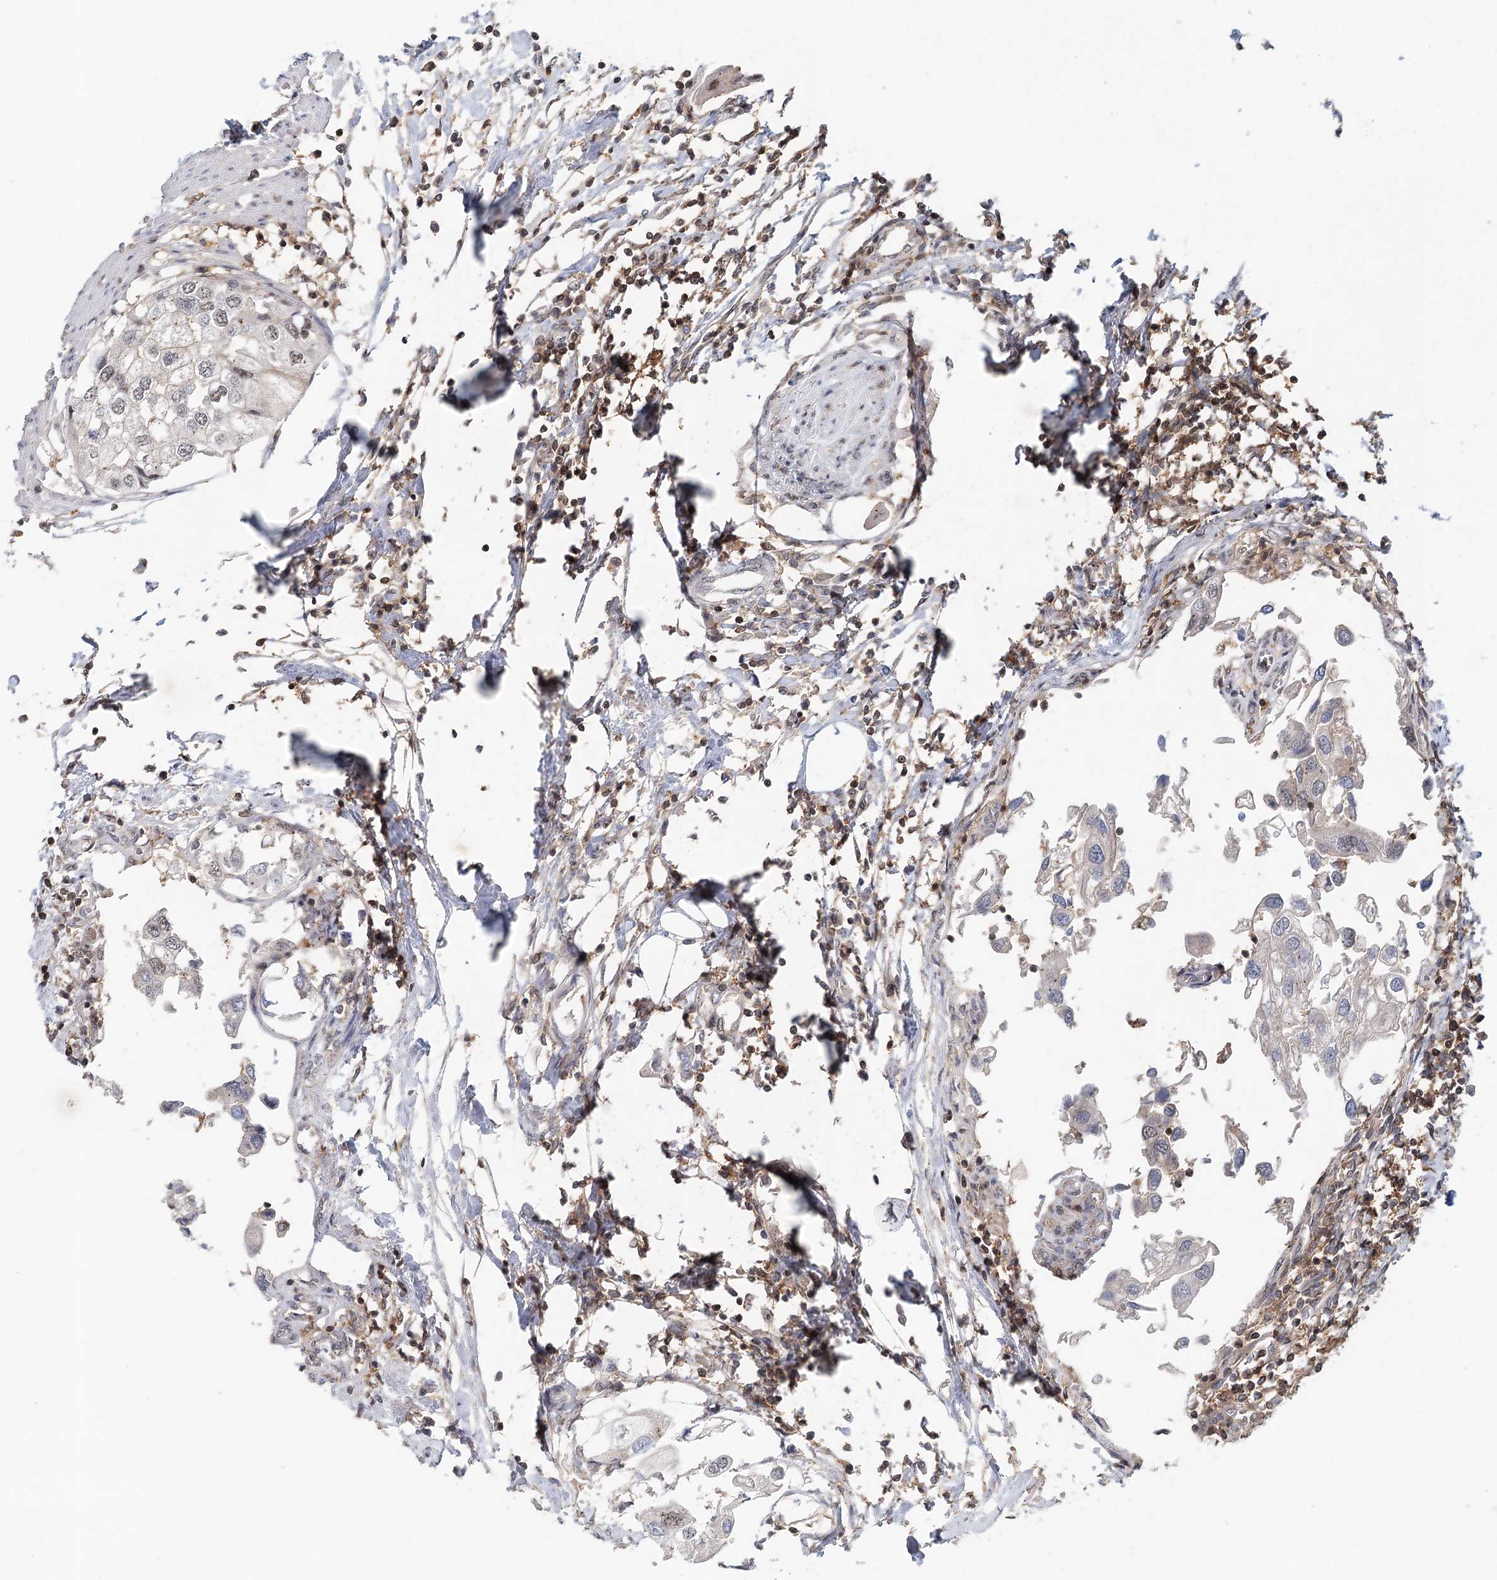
{"staining": {"intensity": "weak", "quantity": "<25%", "location": "nuclear"}, "tissue": "urothelial cancer", "cell_type": "Tumor cells", "image_type": "cancer", "snomed": [{"axis": "morphology", "description": "Urothelial carcinoma, High grade"}, {"axis": "topography", "description": "Urinary bladder"}], "caption": "Immunohistochemical staining of human urothelial carcinoma (high-grade) displays no significant staining in tumor cells. The staining is performed using DAB (3,3'-diaminobenzidine) brown chromogen with nuclei counter-stained in using hematoxylin.", "gene": "CDC42SE2", "patient": {"sex": "male", "age": 64}}